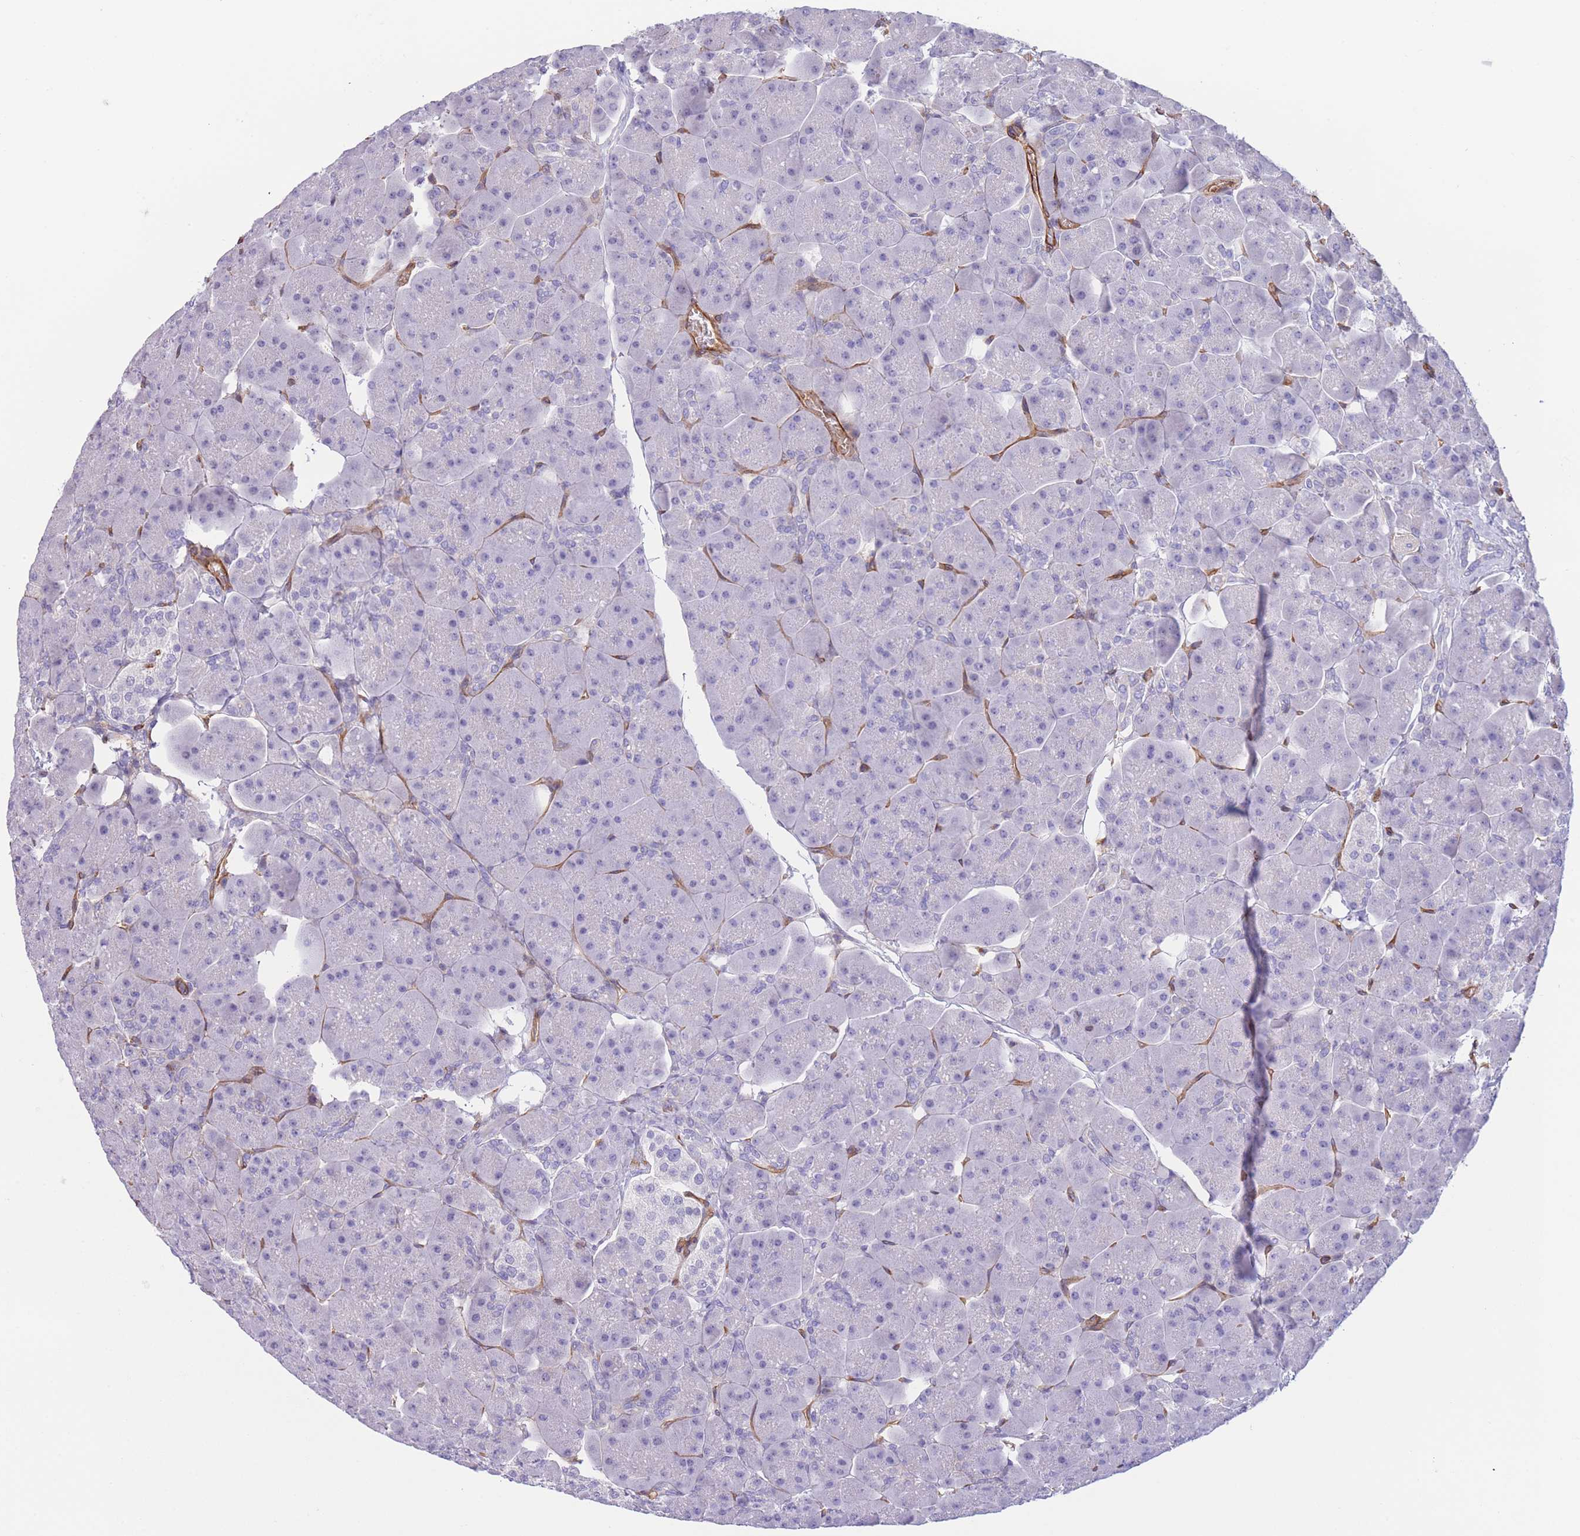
{"staining": {"intensity": "negative", "quantity": "none", "location": "none"}, "tissue": "pancreas", "cell_type": "Exocrine glandular cells", "image_type": "normal", "snomed": [{"axis": "morphology", "description": "Normal tissue, NOS"}, {"axis": "topography", "description": "Pancreas"}], "caption": "A histopathology image of pancreas stained for a protein exhibits no brown staining in exocrine glandular cells. (Brightfield microscopy of DAB IHC at high magnification).", "gene": "CDC25B", "patient": {"sex": "male", "age": 66}}